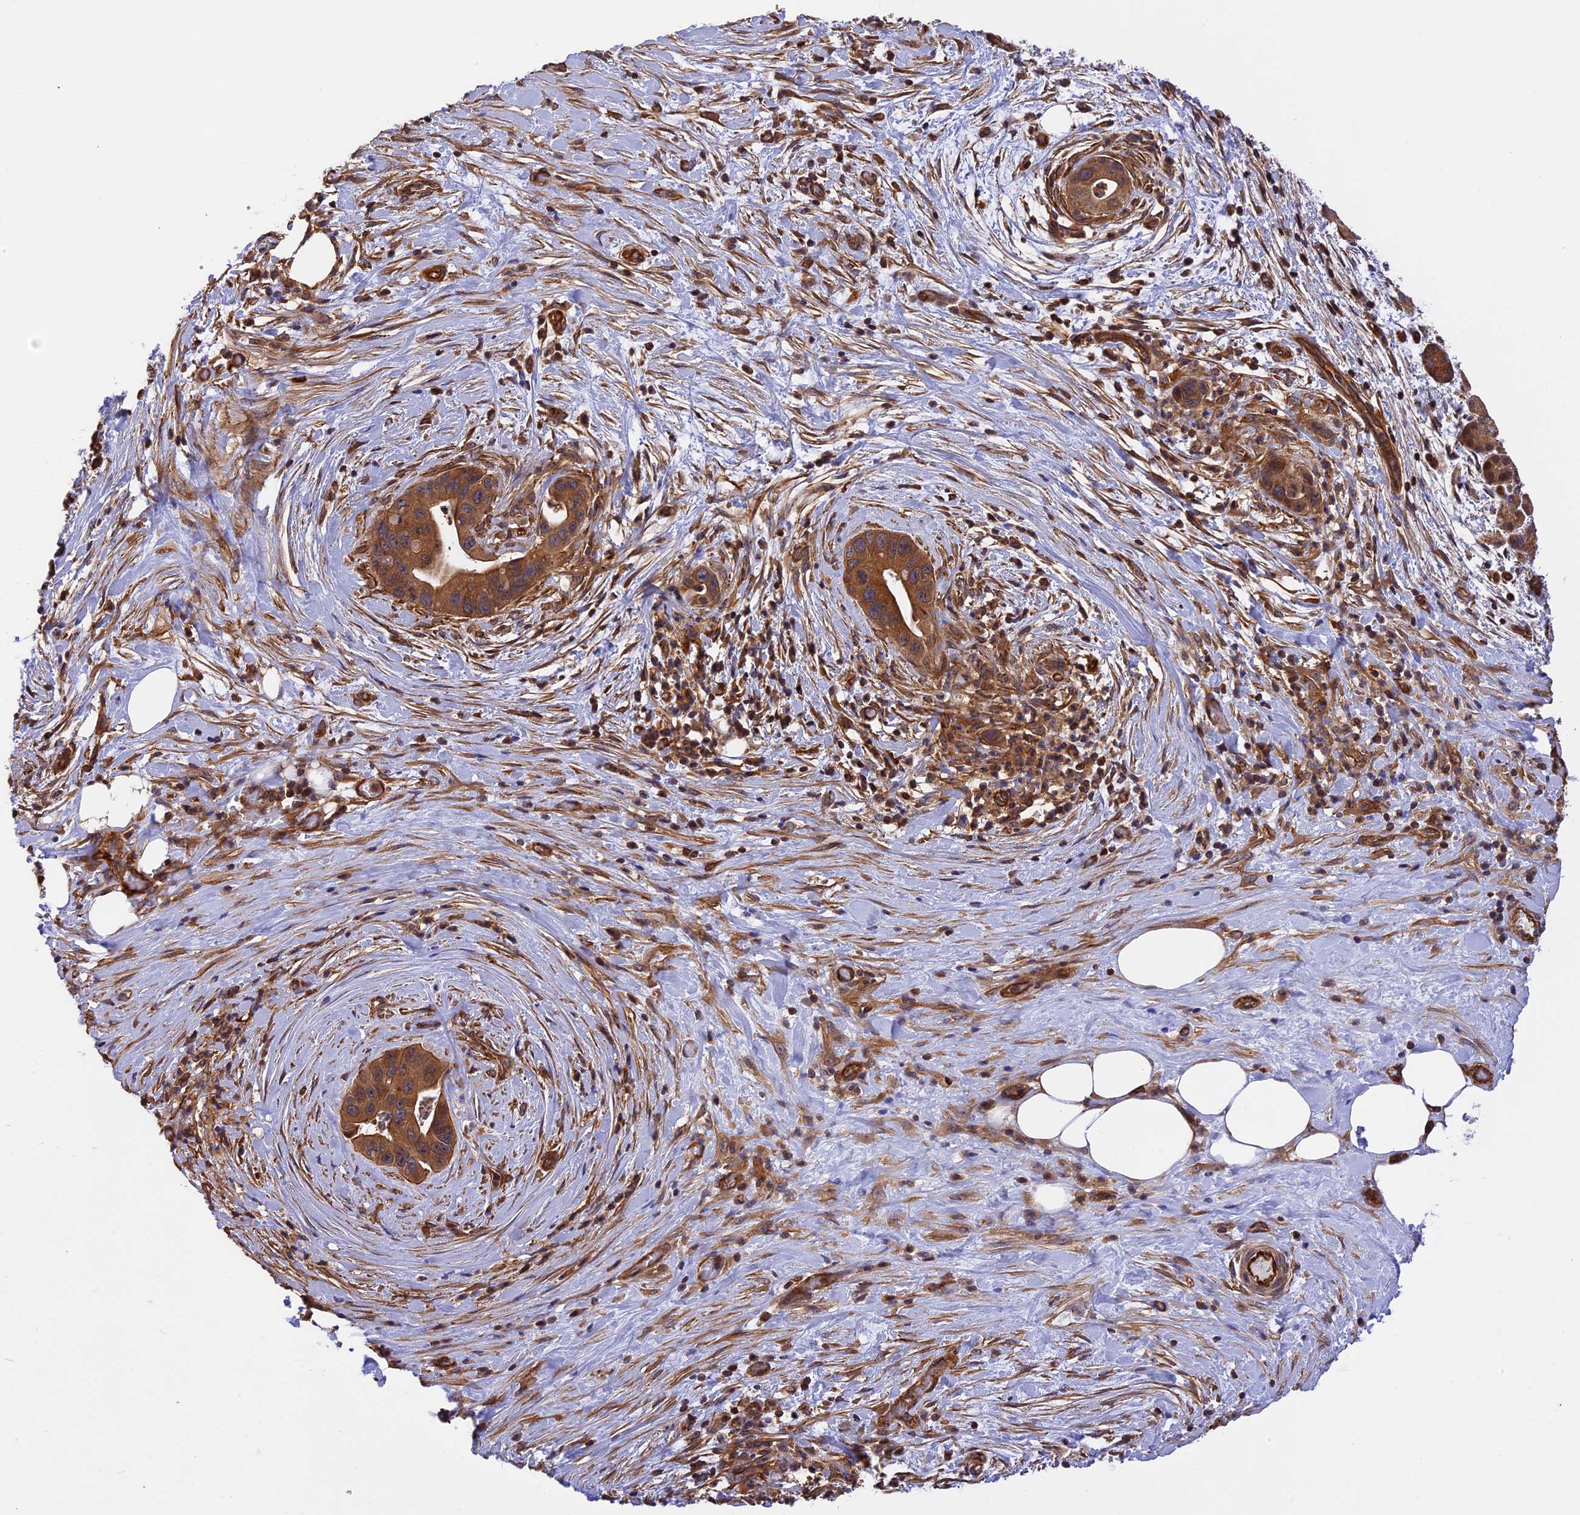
{"staining": {"intensity": "strong", "quantity": ">75%", "location": "cytoplasmic/membranous"}, "tissue": "pancreatic cancer", "cell_type": "Tumor cells", "image_type": "cancer", "snomed": [{"axis": "morphology", "description": "Adenocarcinoma, NOS"}, {"axis": "topography", "description": "Pancreas"}], "caption": "Human pancreatic cancer stained for a protein (brown) shows strong cytoplasmic/membranous positive positivity in about >75% of tumor cells.", "gene": "C5orf22", "patient": {"sex": "male", "age": 73}}